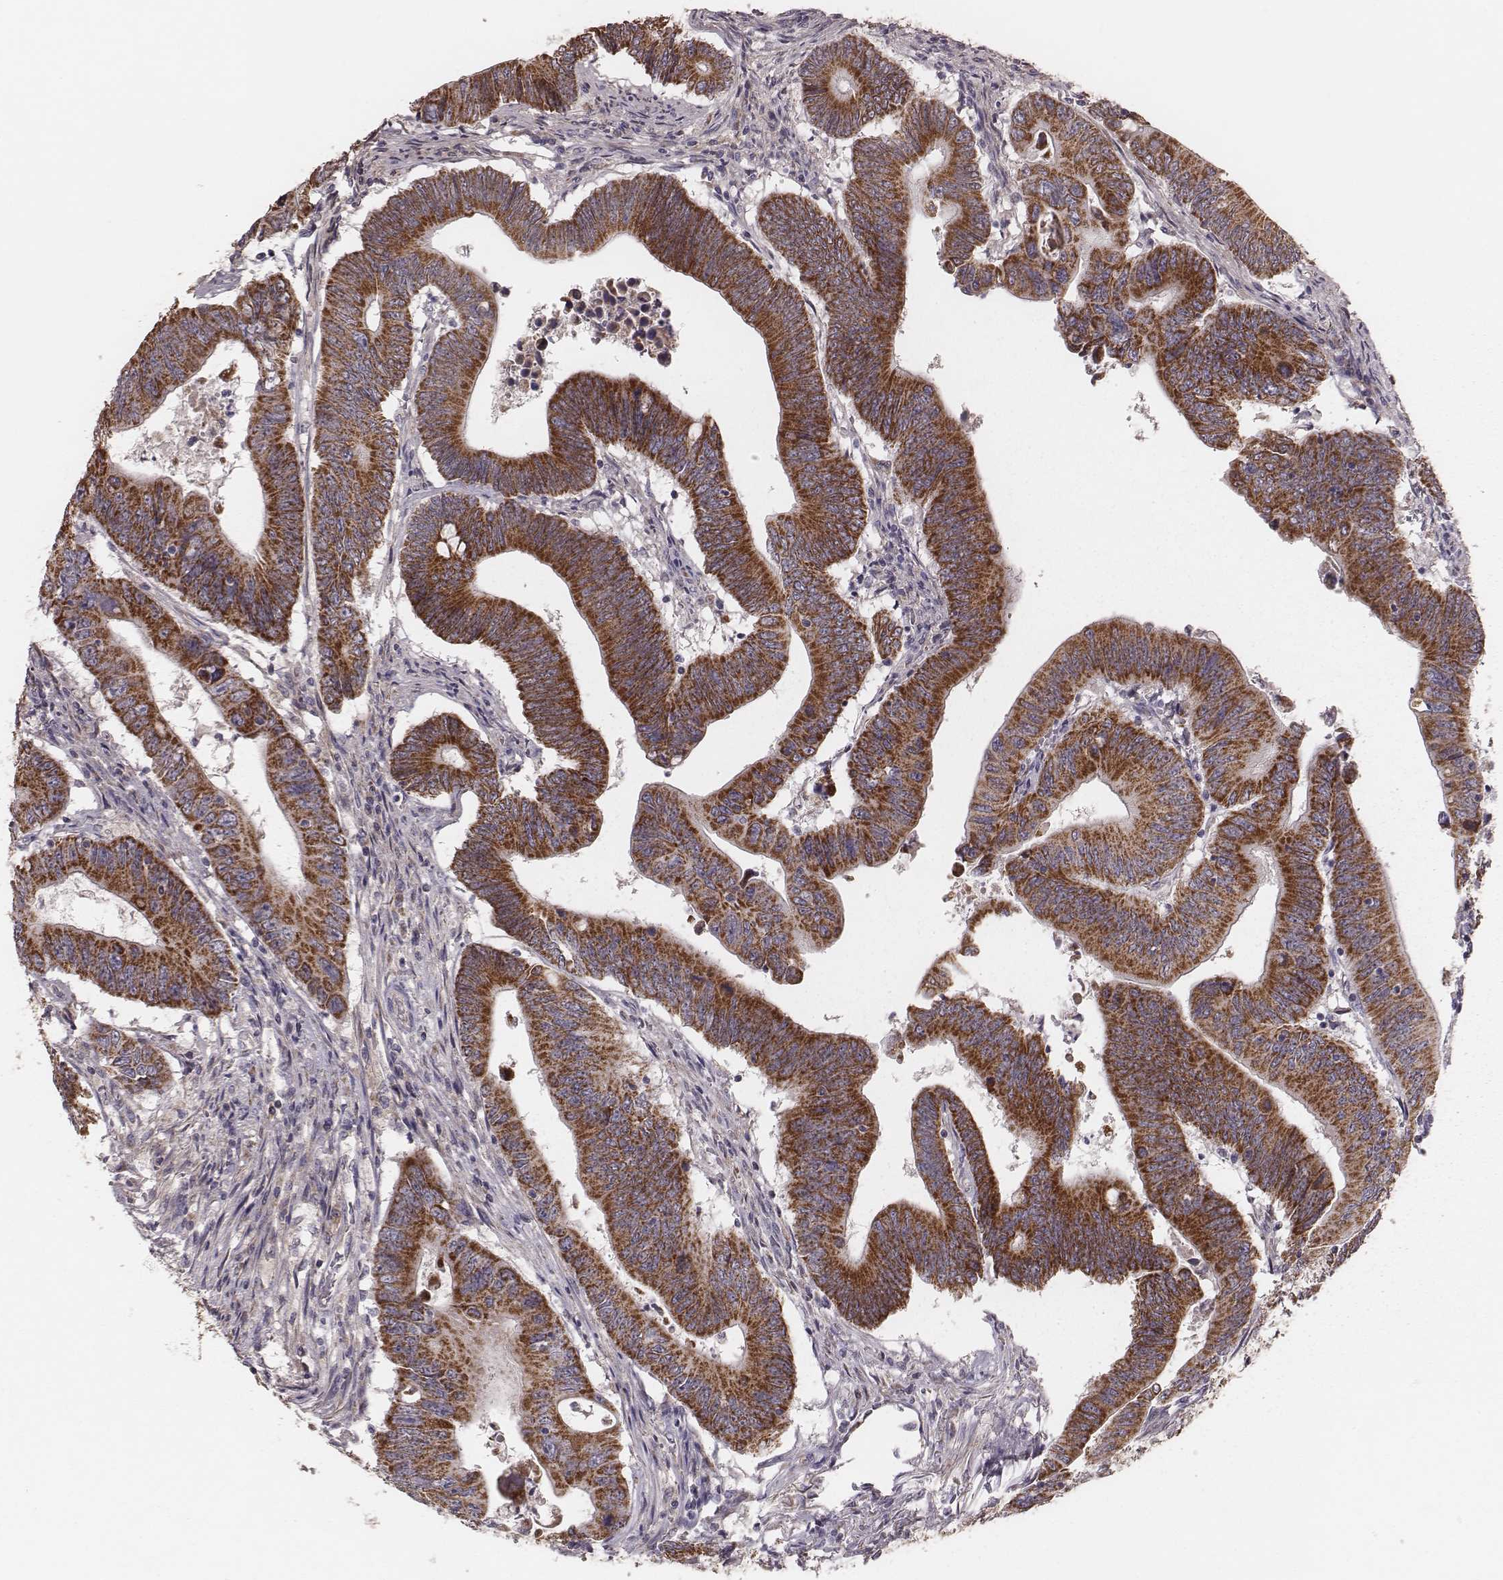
{"staining": {"intensity": "strong", "quantity": ">75%", "location": "cytoplasmic/membranous"}, "tissue": "colorectal cancer", "cell_type": "Tumor cells", "image_type": "cancer", "snomed": [{"axis": "morphology", "description": "Adenocarcinoma, NOS"}, {"axis": "topography", "description": "Colon"}], "caption": "Immunohistochemical staining of adenocarcinoma (colorectal) shows high levels of strong cytoplasmic/membranous staining in approximately >75% of tumor cells.", "gene": "MRPS27", "patient": {"sex": "female", "age": 90}}